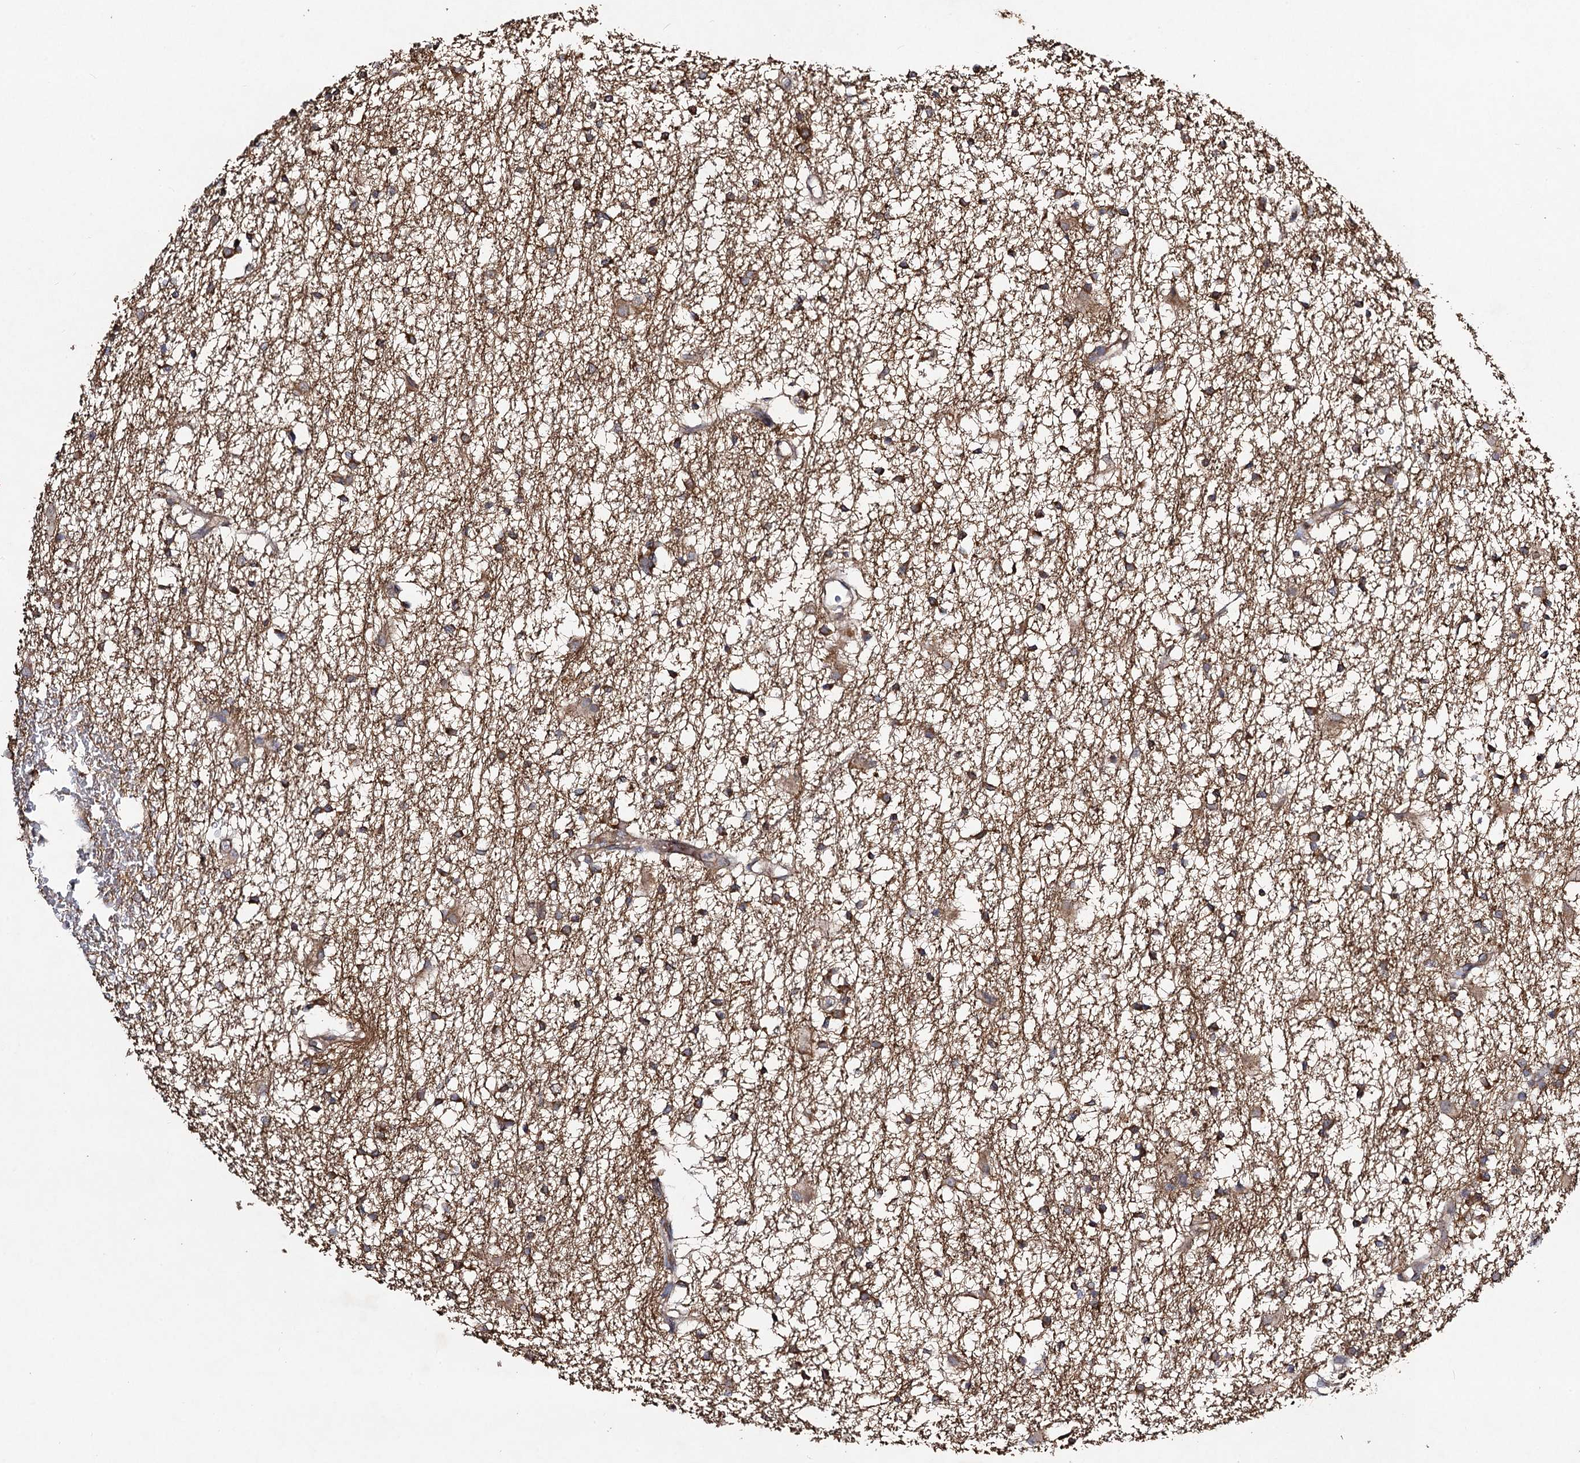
{"staining": {"intensity": "moderate", "quantity": "25%-75%", "location": "cytoplasmic/membranous"}, "tissue": "glioma", "cell_type": "Tumor cells", "image_type": "cancer", "snomed": [{"axis": "morphology", "description": "Glioma, malignant, High grade"}, {"axis": "topography", "description": "Brain"}], "caption": "Immunohistochemistry (IHC) (DAB (3,3'-diaminobenzidine)) staining of human glioma demonstrates moderate cytoplasmic/membranous protein expression in approximately 25%-75% of tumor cells. Immunohistochemistry stains the protein in brown and the nuclei are stained blue.", "gene": "VPS37D", "patient": {"sex": "male", "age": 77}}